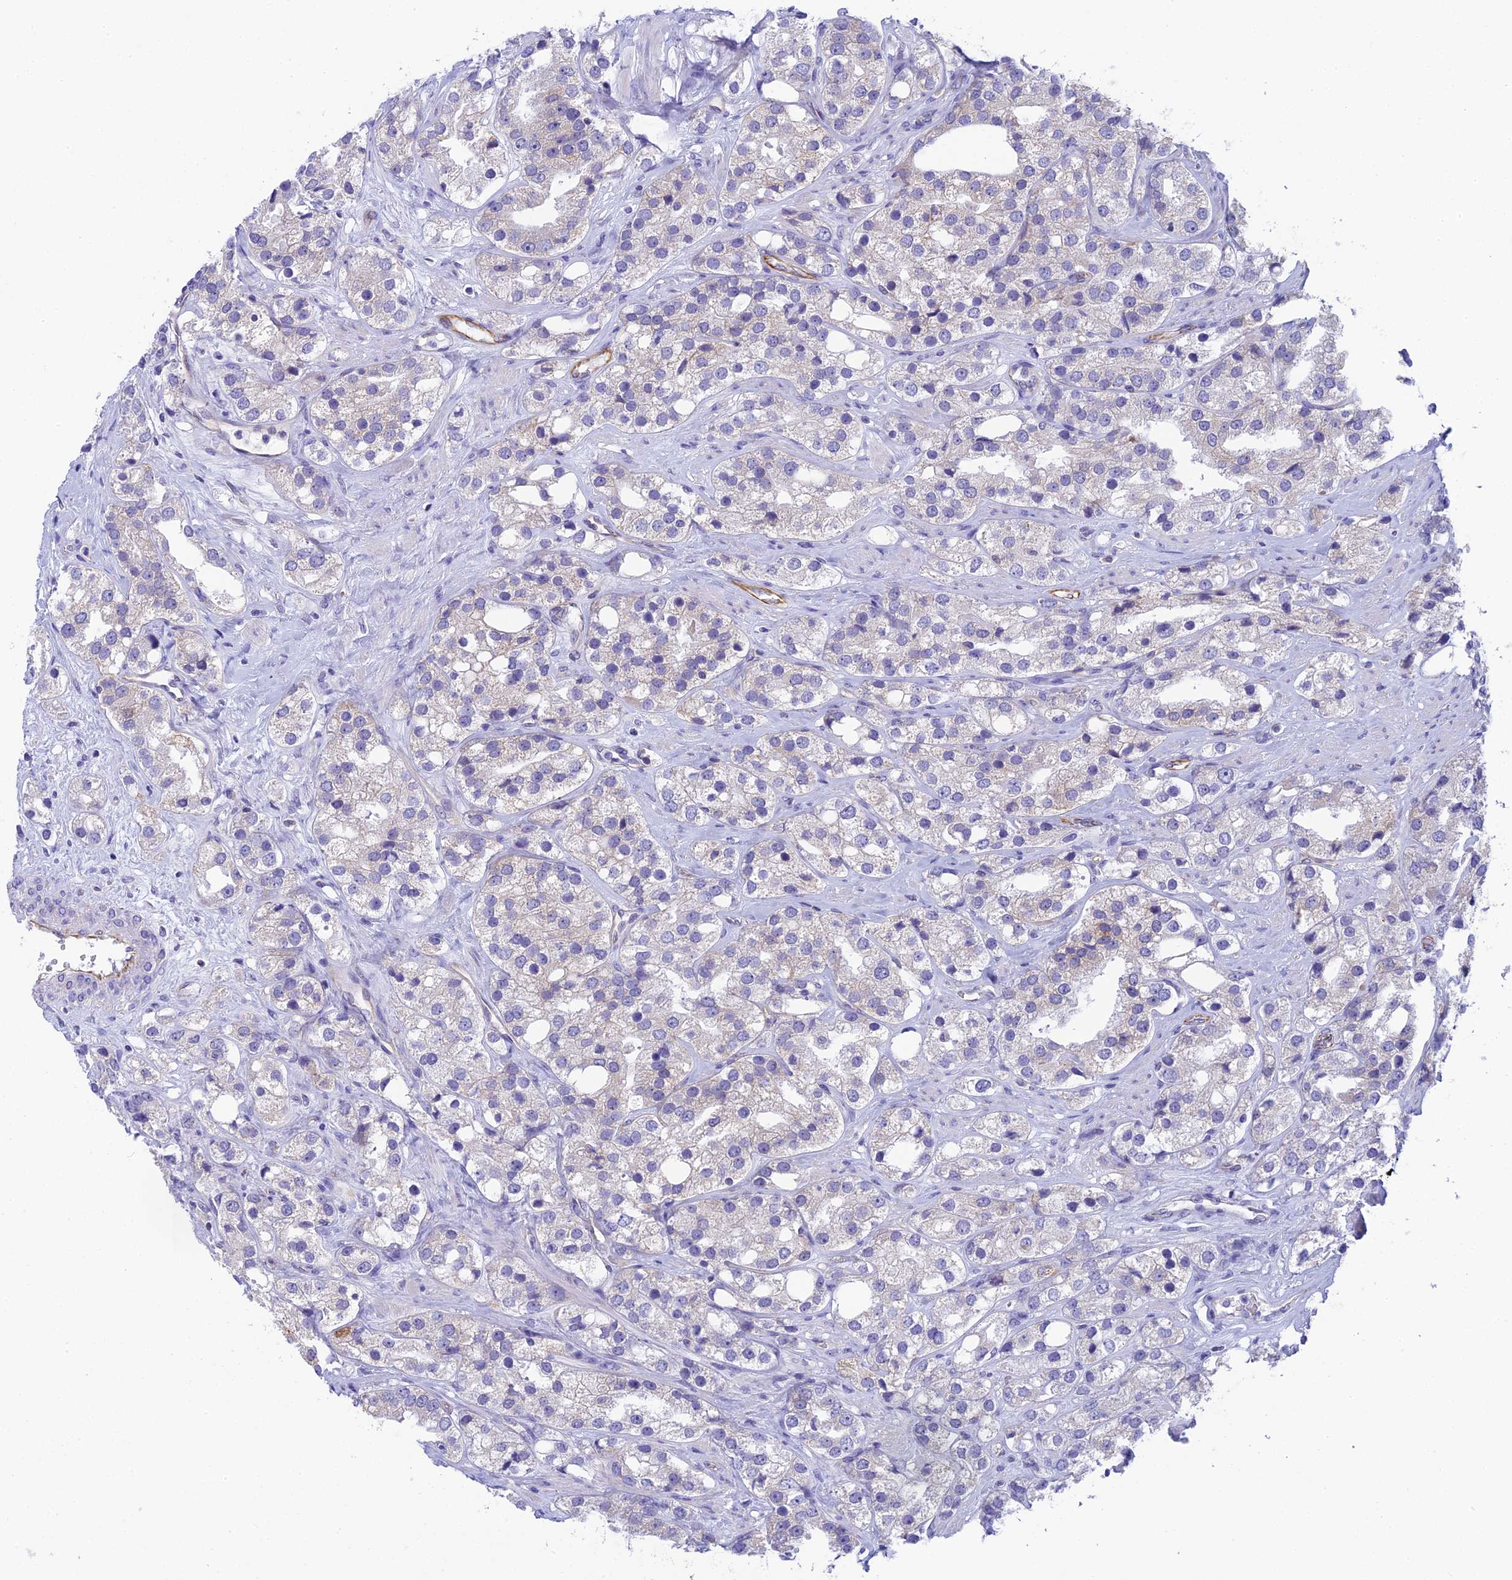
{"staining": {"intensity": "negative", "quantity": "none", "location": "none"}, "tissue": "prostate cancer", "cell_type": "Tumor cells", "image_type": "cancer", "snomed": [{"axis": "morphology", "description": "Adenocarcinoma, NOS"}, {"axis": "topography", "description": "Prostate"}], "caption": "Prostate cancer (adenocarcinoma) was stained to show a protein in brown. There is no significant positivity in tumor cells.", "gene": "TACSTD2", "patient": {"sex": "male", "age": 79}}